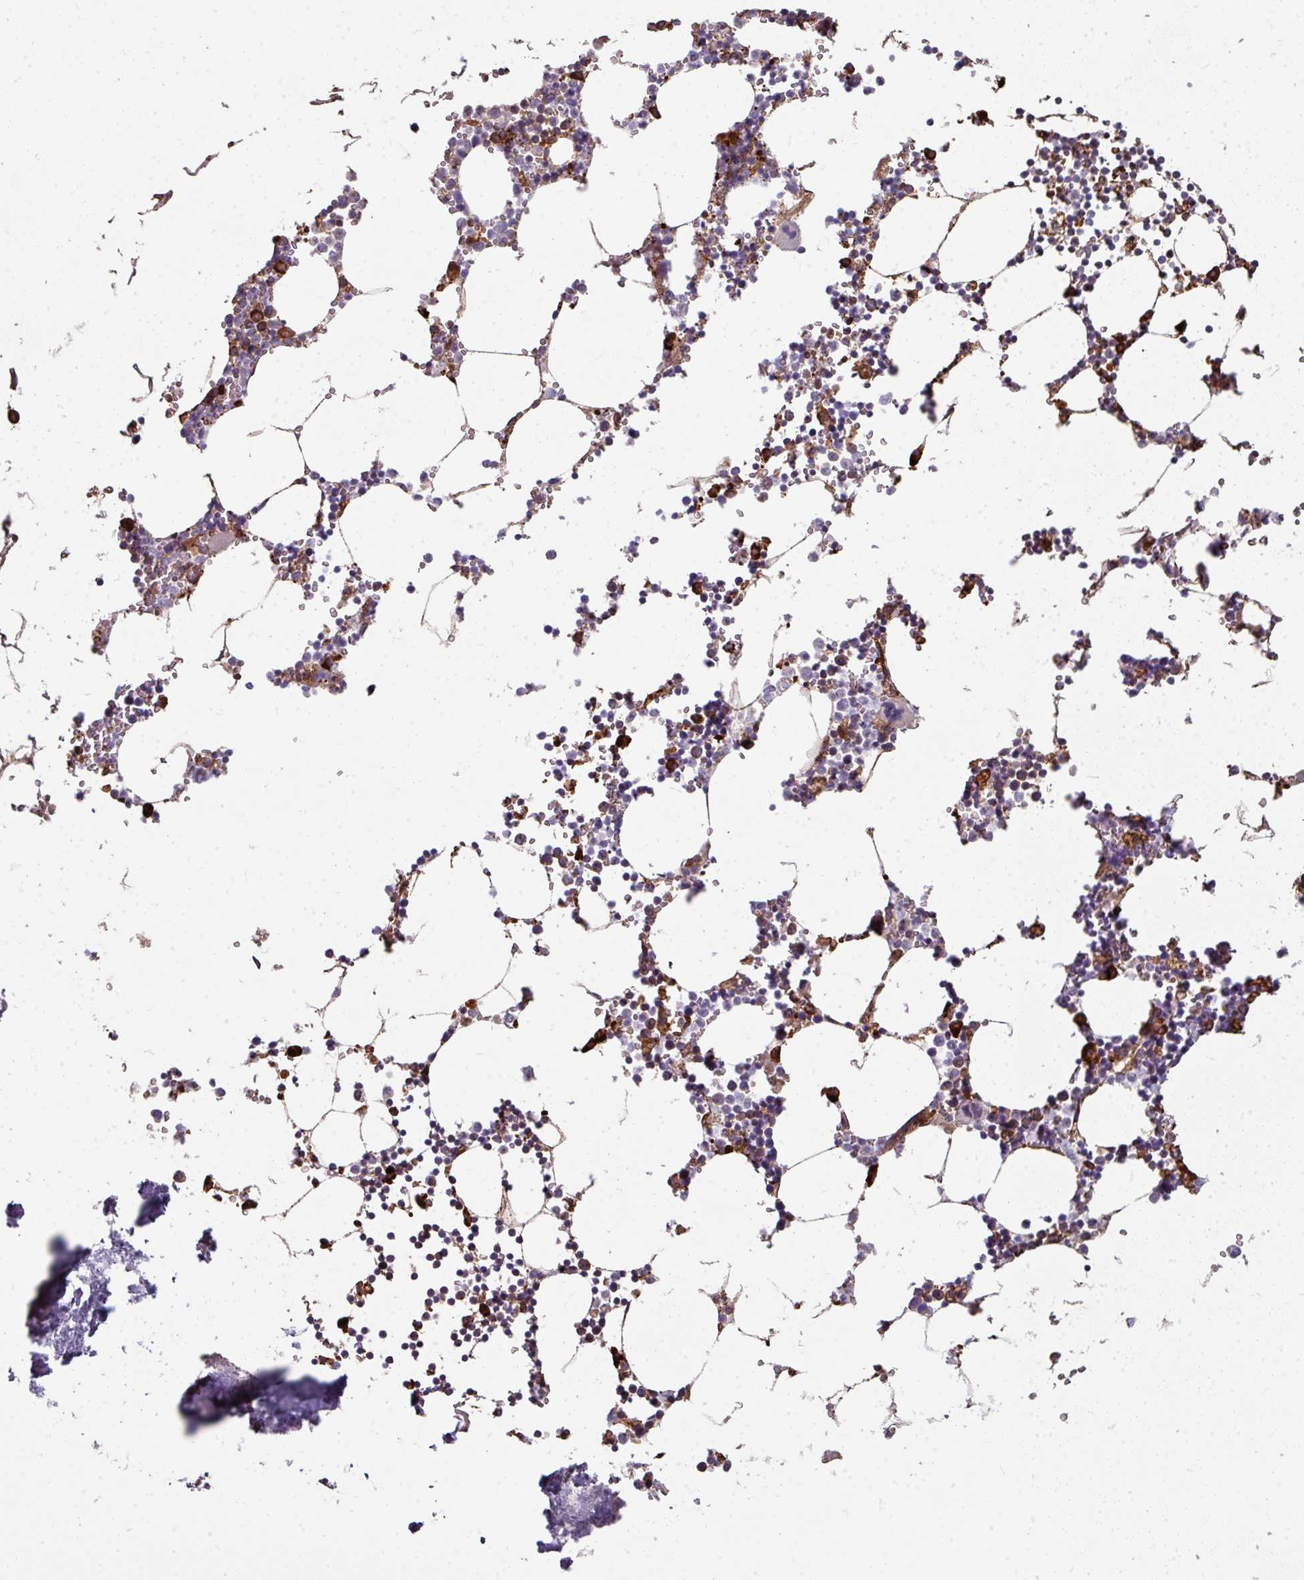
{"staining": {"intensity": "strong", "quantity": "<25%", "location": "cytoplasmic/membranous"}, "tissue": "bone marrow", "cell_type": "Hematopoietic cells", "image_type": "normal", "snomed": [{"axis": "morphology", "description": "Normal tissue, NOS"}, {"axis": "topography", "description": "Bone marrow"}], "caption": "Immunohistochemistry micrograph of unremarkable bone marrow: human bone marrow stained using immunohistochemistry shows medium levels of strong protein expression localized specifically in the cytoplasmic/membranous of hematopoietic cells, appearing as a cytoplasmic/membranous brown color.", "gene": "FAT4", "patient": {"sex": "male", "age": 54}}